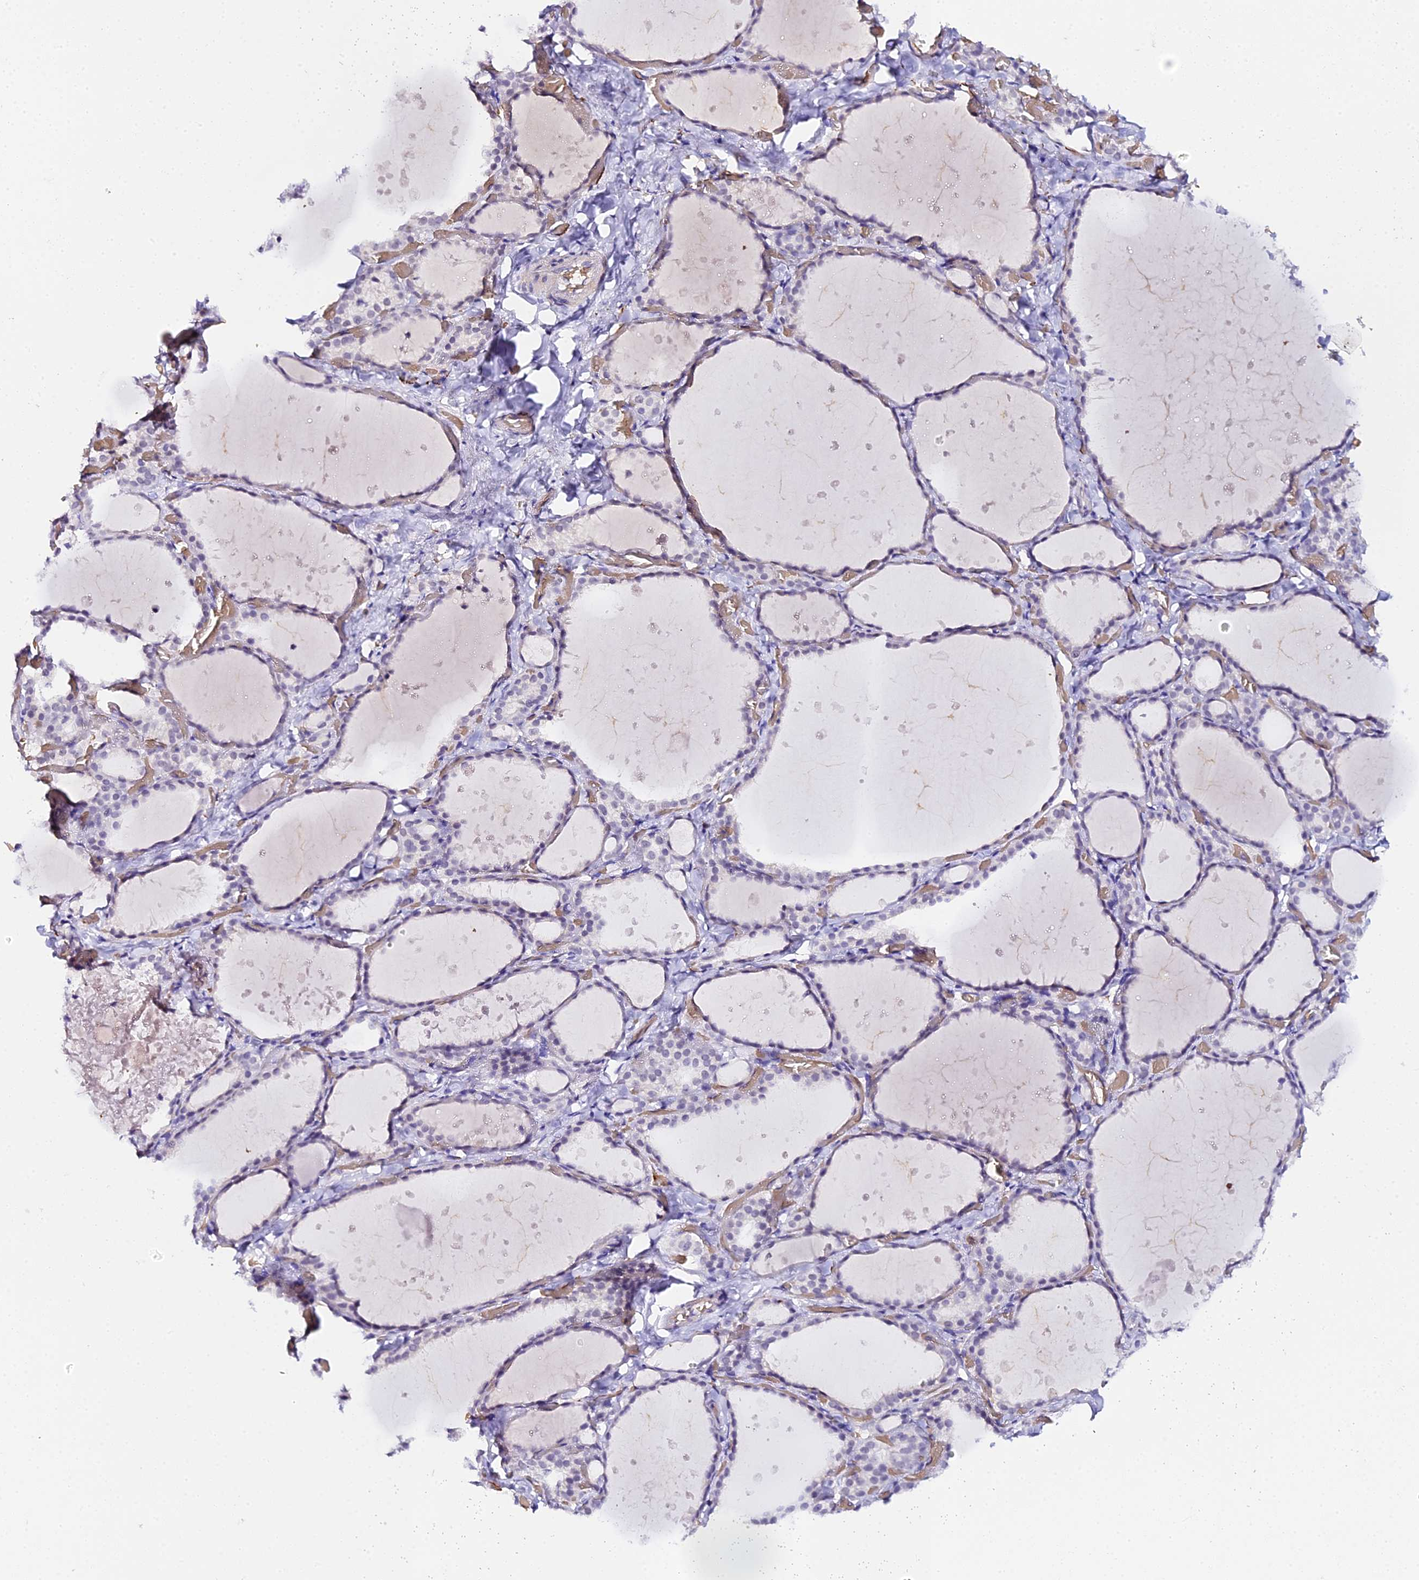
{"staining": {"intensity": "negative", "quantity": "none", "location": "none"}, "tissue": "thyroid gland", "cell_type": "Glandular cells", "image_type": "normal", "snomed": [{"axis": "morphology", "description": "Normal tissue, NOS"}, {"axis": "topography", "description": "Thyroid gland"}], "caption": "There is no significant expression in glandular cells of thyroid gland. Nuclei are stained in blue.", "gene": "CFAP45", "patient": {"sex": "female", "age": 44}}